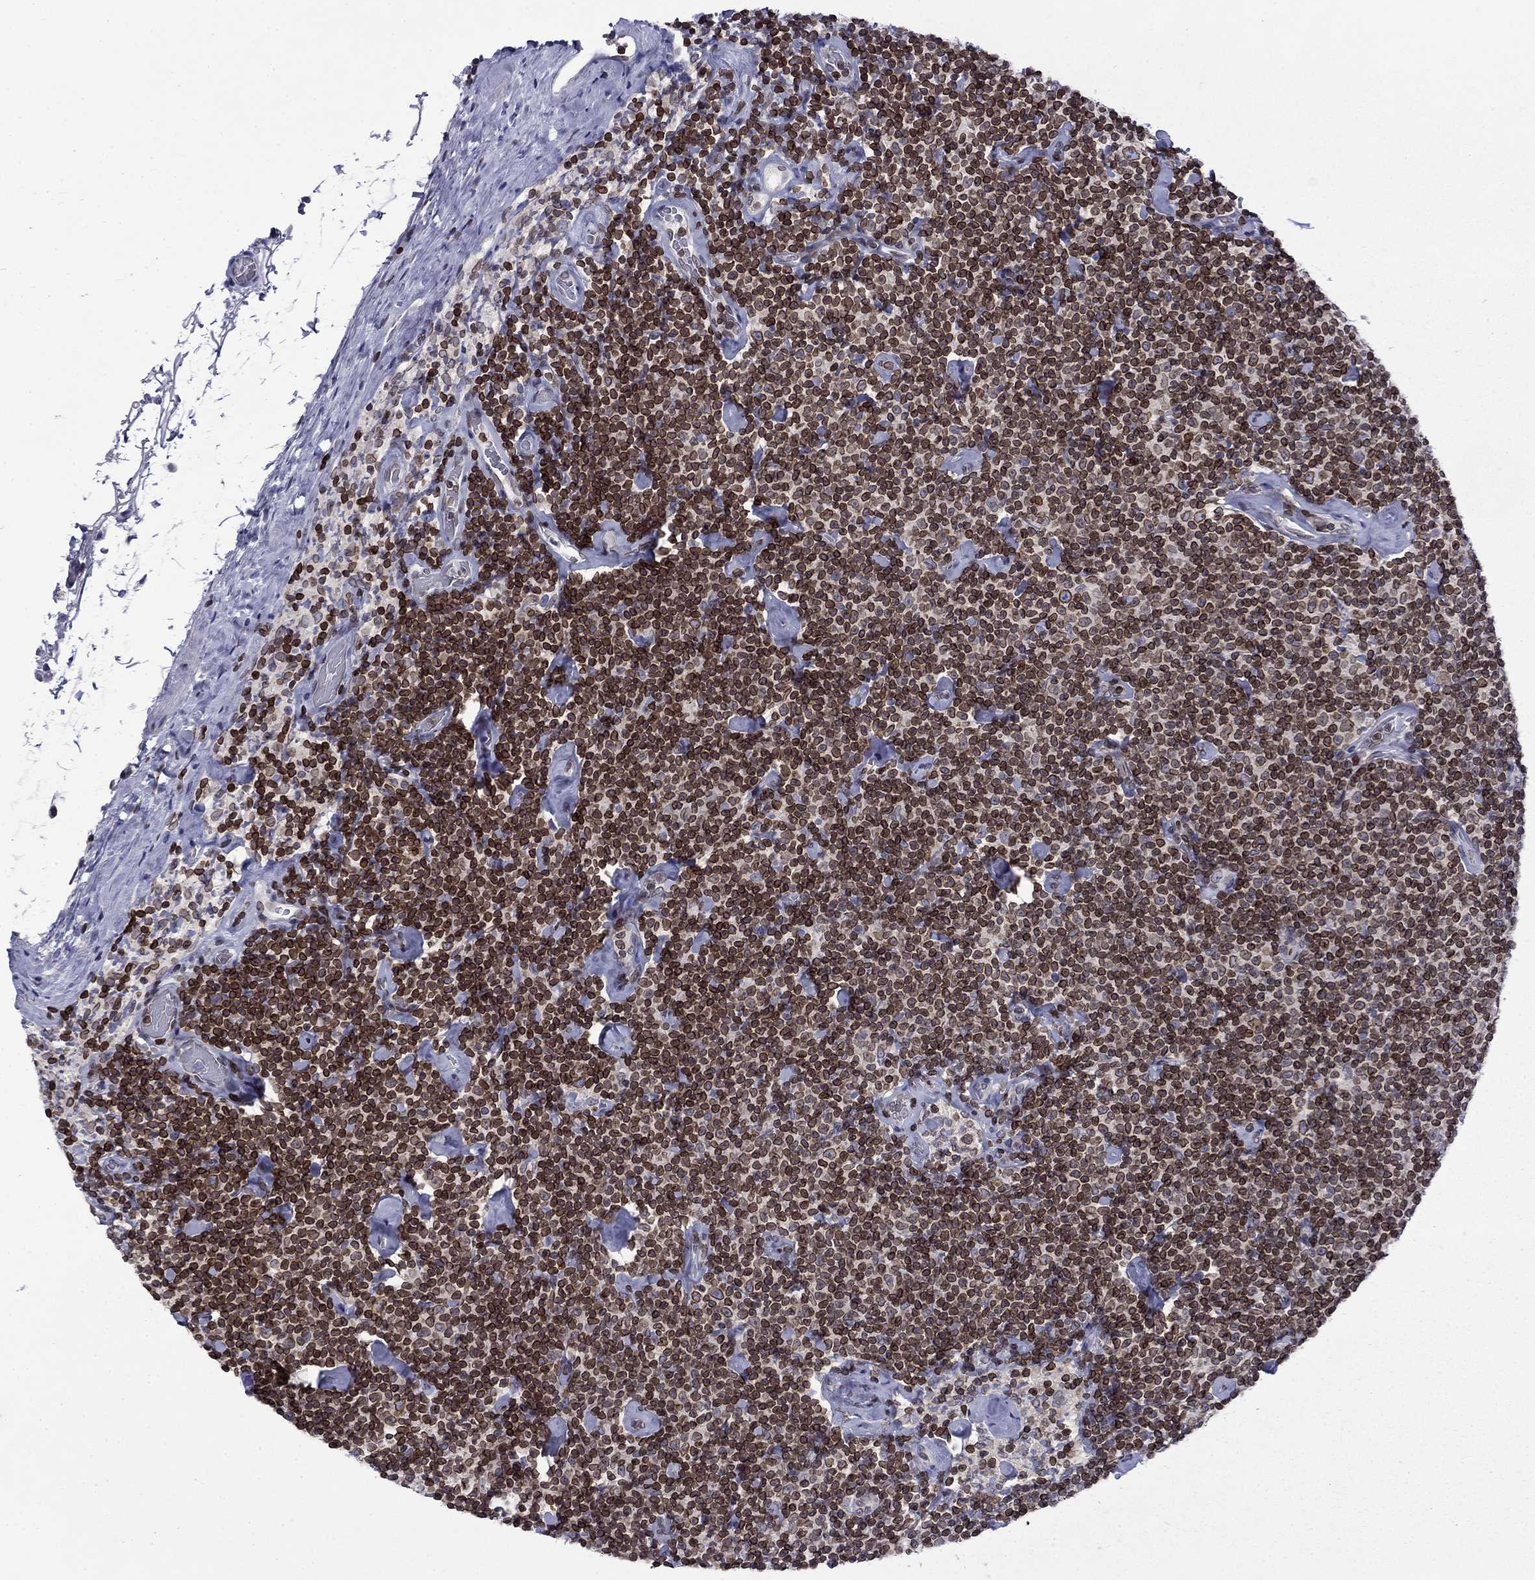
{"staining": {"intensity": "strong", "quantity": ">75%", "location": "cytoplasmic/membranous,nuclear"}, "tissue": "lymphoma", "cell_type": "Tumor cells", "image_type": "cancer", "snomed": [{"axis": "morphology", "description": "Malignant lymphoma, non-Hodgkin's type, Low grade"}, {"axis": "topography", "description": "Lymph node"}], "caption": "IHC (DAB (3,3'-diaminobenzidine)) staining of human lymphoma shows strong cytoplasmic/membranous and nuclear protein staining in about >75% of tumor cells.", "gene": "SLA", "patient": {"sex": "male", "age": 81}}